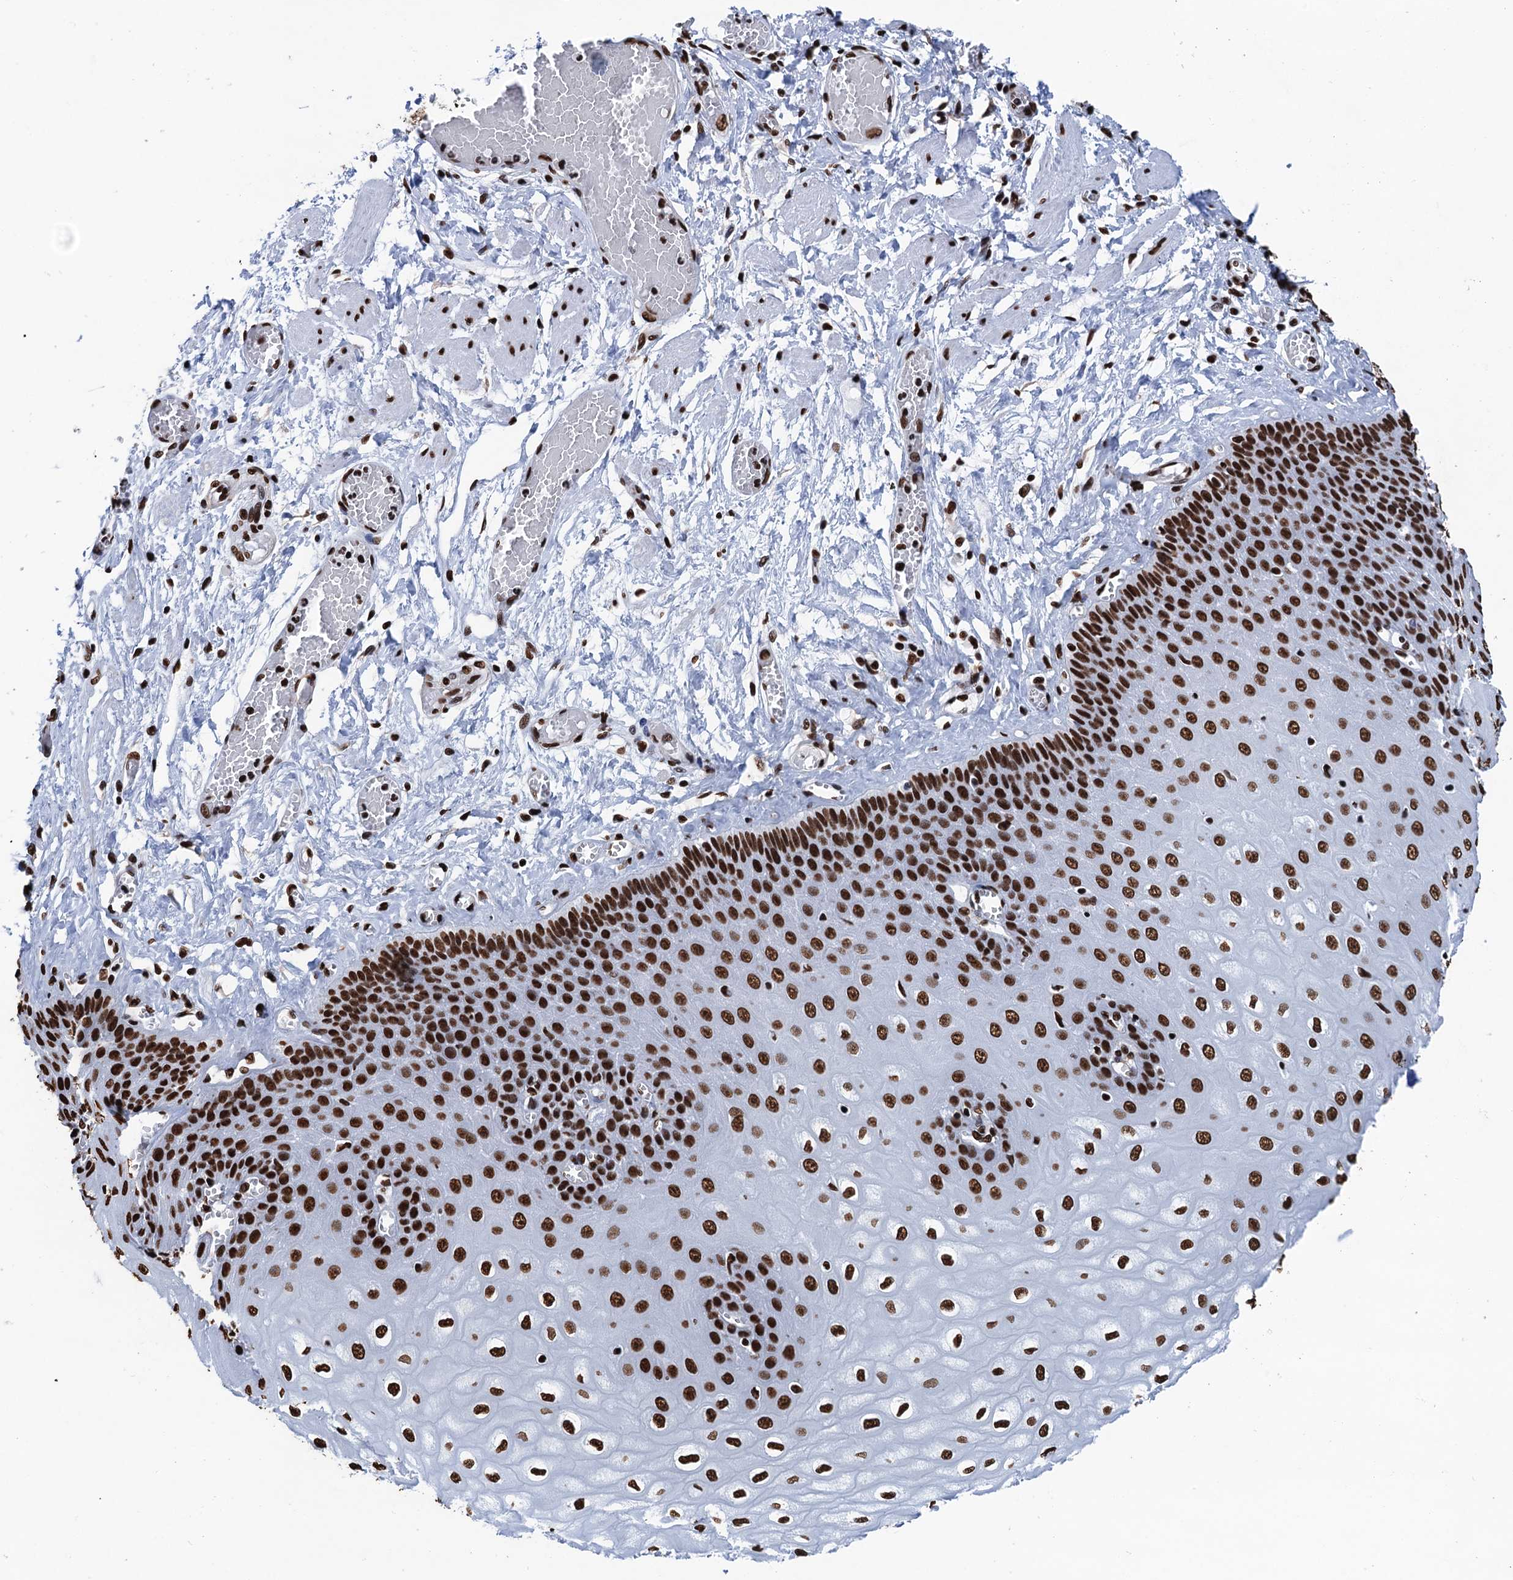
{"staining": {"intensity": "strong", "quantity": ">75%", "location": "nuclear"}, "tissue": "esophagus", "cell_type": "Squamous epithelial cells", "image_type": "normal", "snomed": [{"axis": "morphology", "description": "Normal tissue, NOS"}, {"axis": "topography", "description": "Esophagus"}], "caption": "IHC histopathology image of unremarkable human esophagus stained for a protein (brown), which reveals high levels of strong nuclear expression in about >75% of squamous epithelial cells.", "gene": "UBA2", "patient": {"sex": "male", "age": 60}}